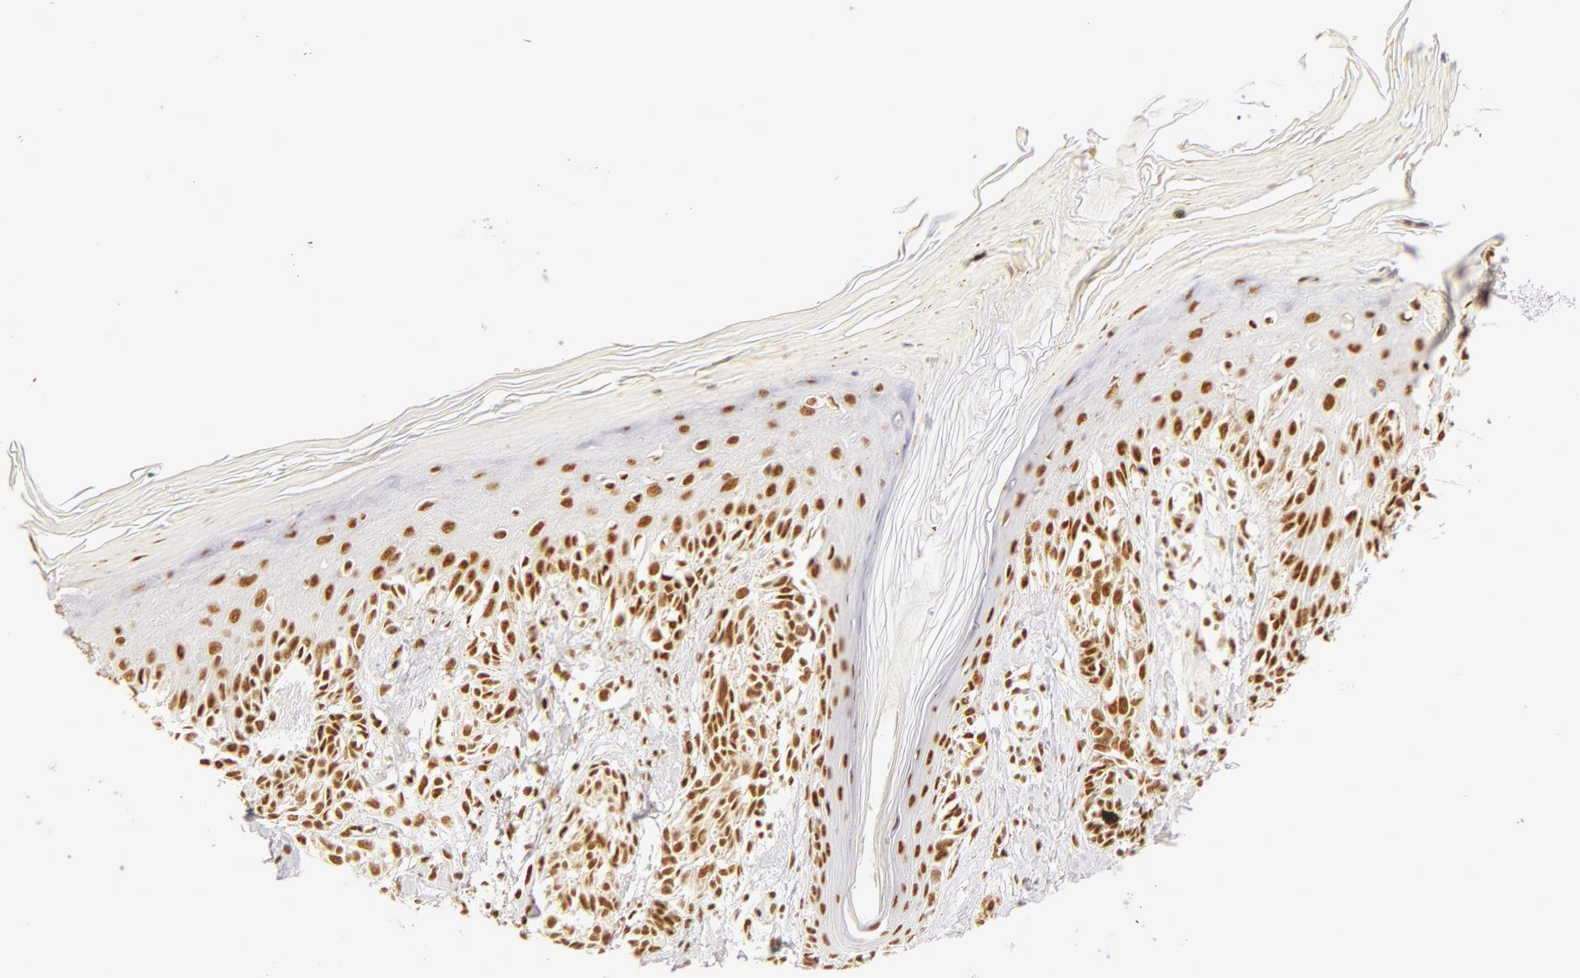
{"staining": {"intensity": "moderate", "quantity": ">75%", "location": "nuclear"}, "tissue": "melanoma", "cell_type": "Tumor cells", "image_type": "cancer", "snomed": [{"axis": "morphology", "description": "Malignant melanoma, NOS"}, {"axis": "topography", "description": "Skin"}], "caption": "DAB immunohistochemical staining of melanoma demonstrates moderate nuclear protein expression in about >75% of tumor cells. (brown staining indicates protein expression, while blue staining denotes nuclei).", "gene": "RBM39", "patient": {"sex": "female", "age": 77}}